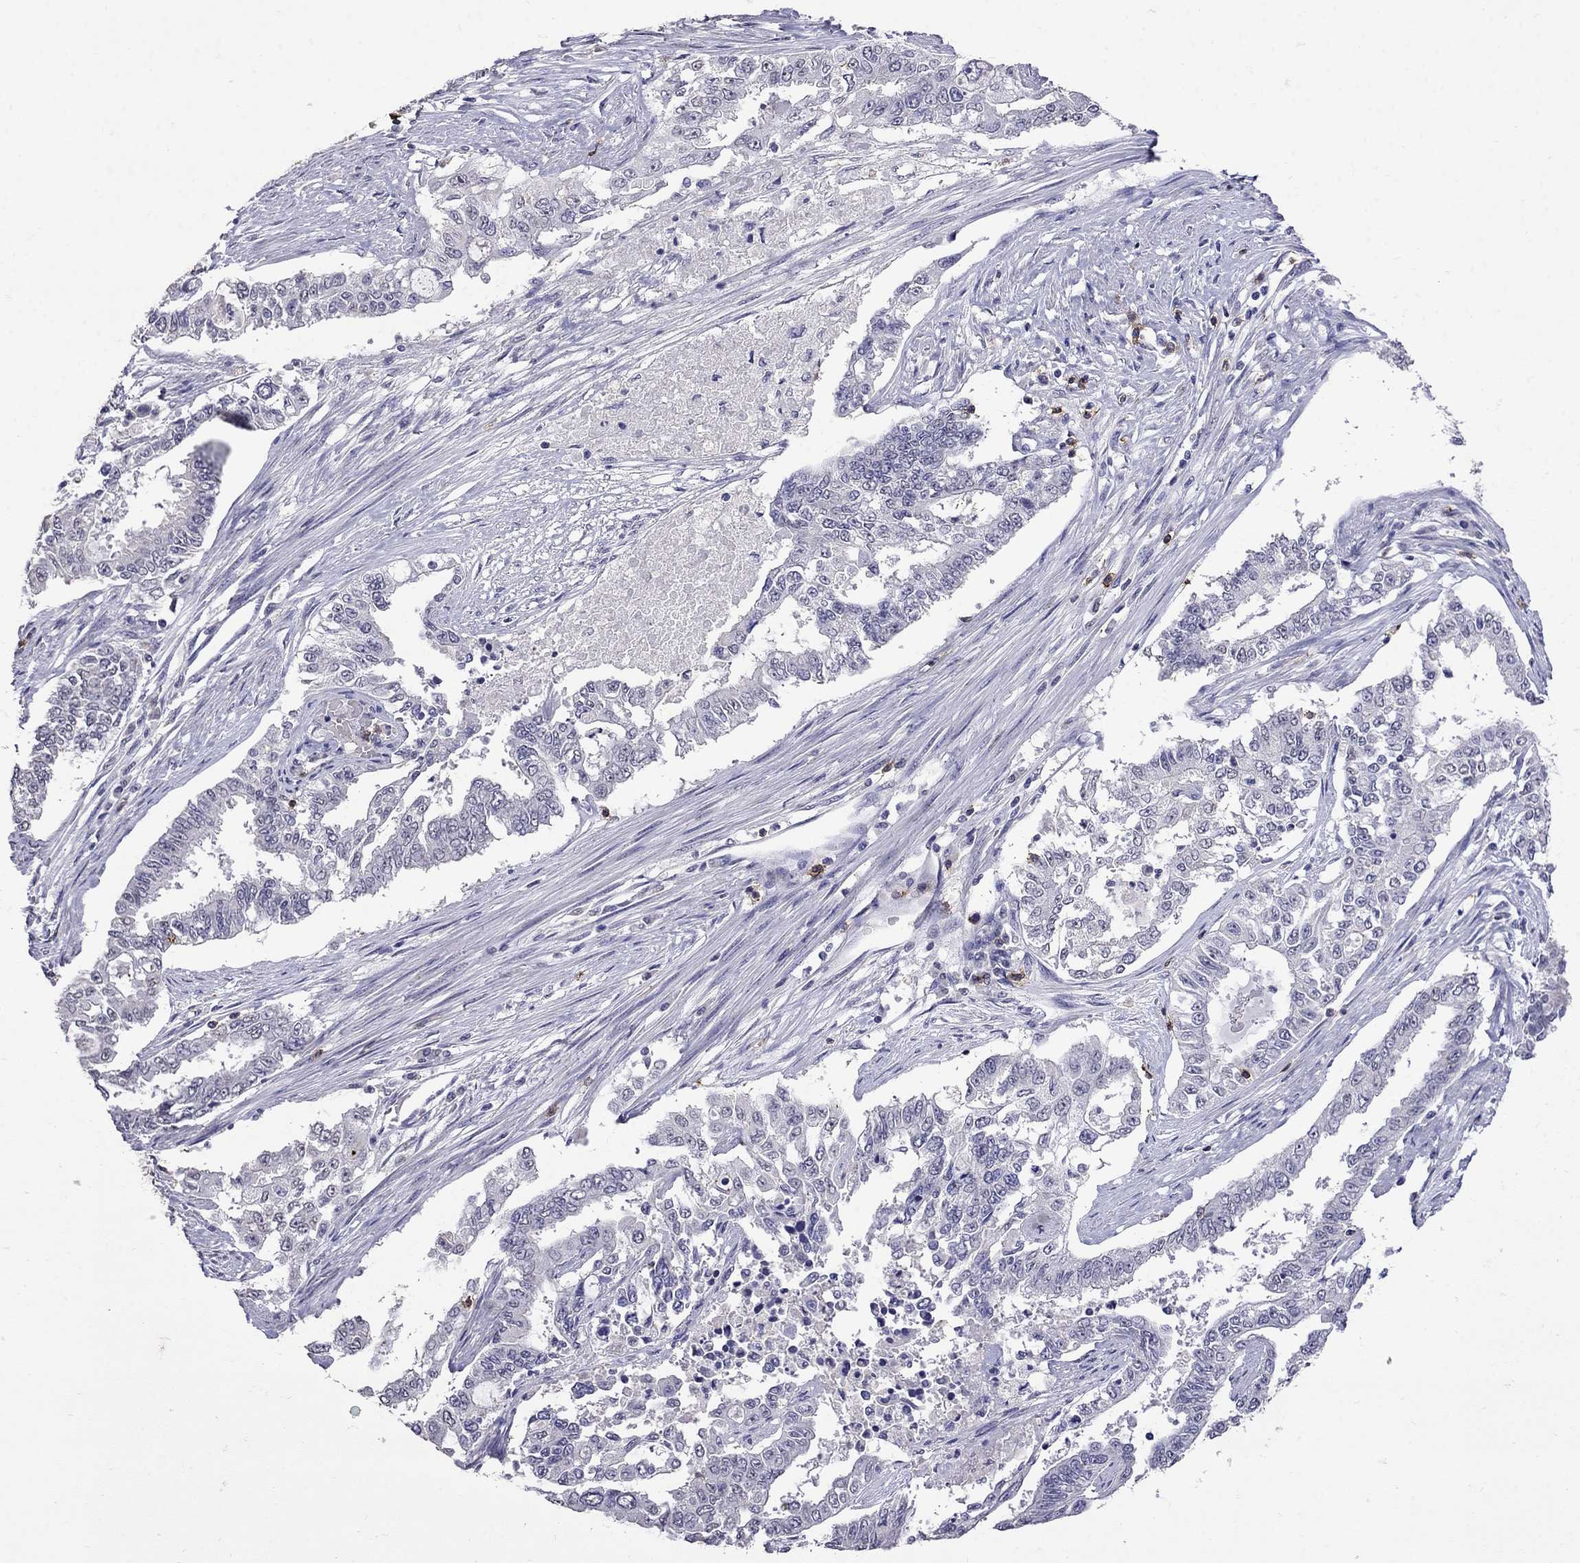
{"staining": {"intensity": "negative", "quantity": "none", "location": "none"}, "tissue": "endometrial cancer", "cell_type": "Tumor cells", "image_type": "cancer", "snomed": [{"axis": "morphology", "description": "Adenocarcinoma, NOS"}, {"axis": "topography", "description": "Uterus"}], "caption": "Tumor cells are negative for protein expression in human endometrial cancer (adenocarcinoma).", "gene": "CD8B", "patient": {"sex": "female", "age": 59}}